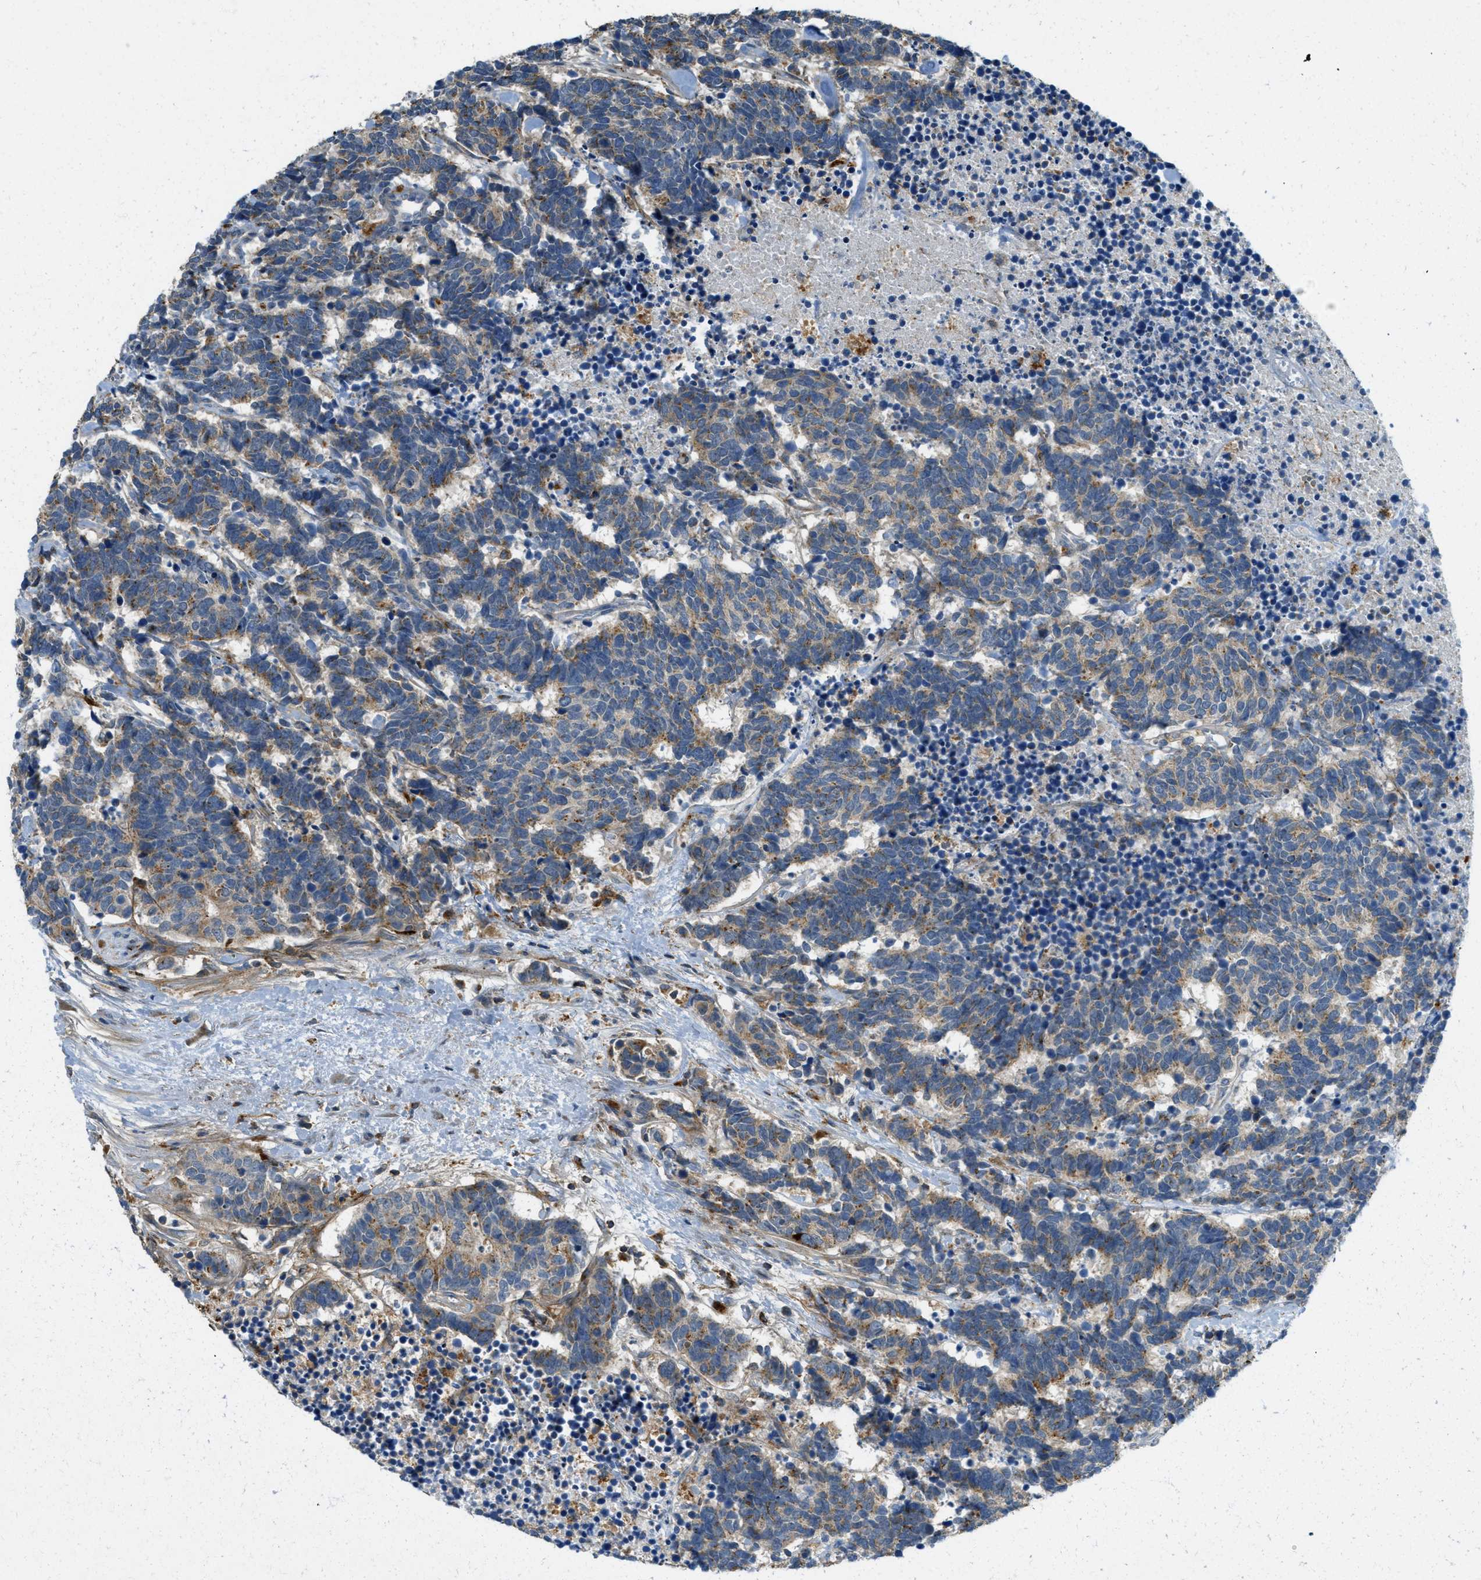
{"staining": {"intensity": "moderate", "quantity": "25%-75%", "location": "cytoplasmic/membranous"}, "tissue": "carcinoid", "cell_type": "Tumor cells", "image_type": "cancer", "snomed": [{"axis": "morphology", "description": "Carcinoma, NOS"}, {"axis": "morphology", "description": "Carcinoid, malignant, NOS"}, {"axis": "topography", "description": "Urinary bladder"}], "caption": "Carcinoid stained for a protein (brown) displays moderate cytoplasmic/membranous positive positivity in about 25%-75% of tumor cells.", "gene": "PLBD2", "patient": {"sex": "male", "age": 57}}